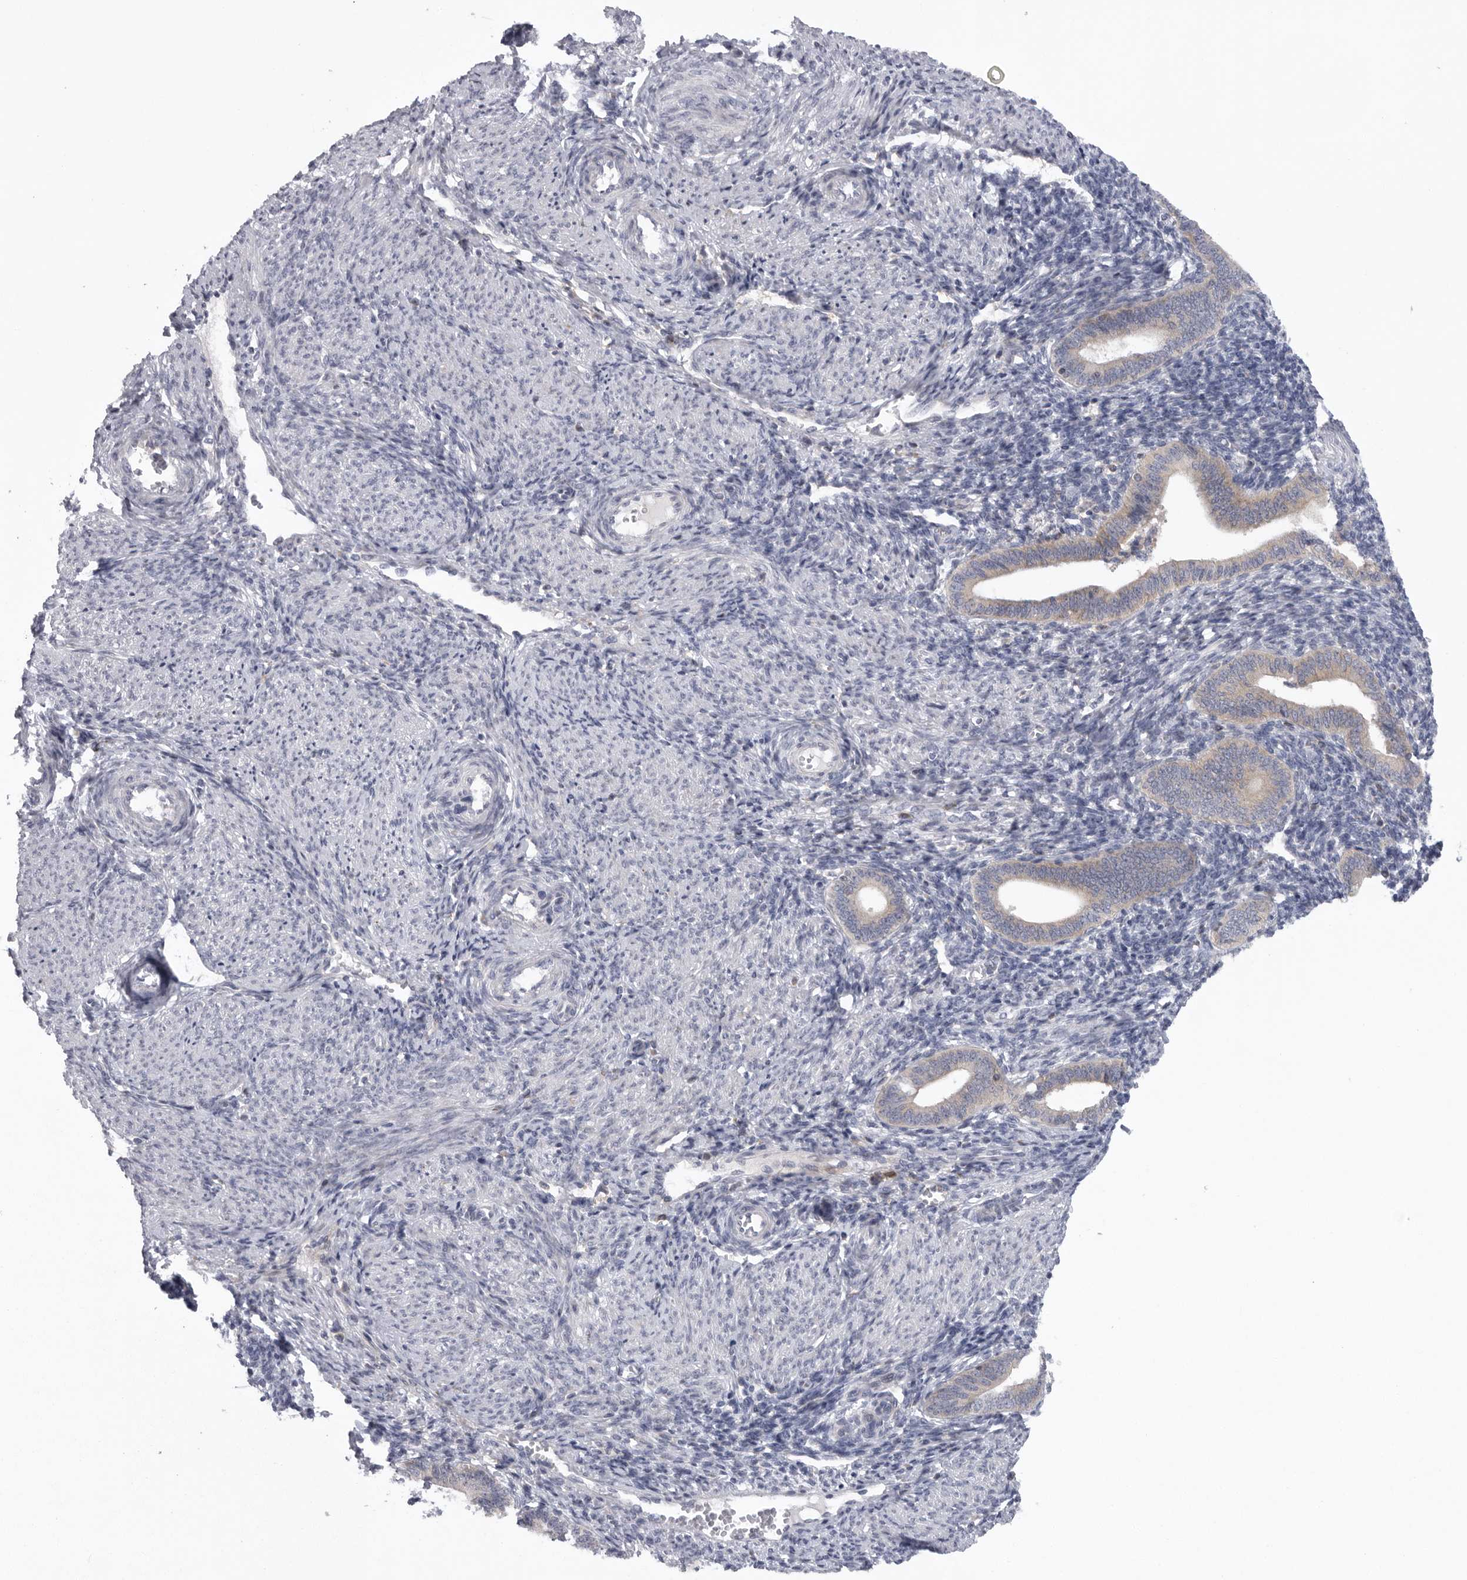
{"staining": {"intensity": "negative", "quantity": "none", "location": "none"}, "tissue": "endometrium", "cell_type": "Cells in endometrial stroma", "image_type": "normal", "snomed": [{"axis": "morphology", "description": "Normal tissue, NOS"}, {"axis": "topography", "description": "Uterus"}, {"axis": "topography", "description": "Endometrium"}], "caption": "IHC photomicrograph of benign endometrium: endometrium stained with DAB (3,3'-diaminobenzidine) demonstrates no significant protein expression in cells in endometrial stroma.", "gene": "USP24", "patient": {"sex": "female", "age": 33}}